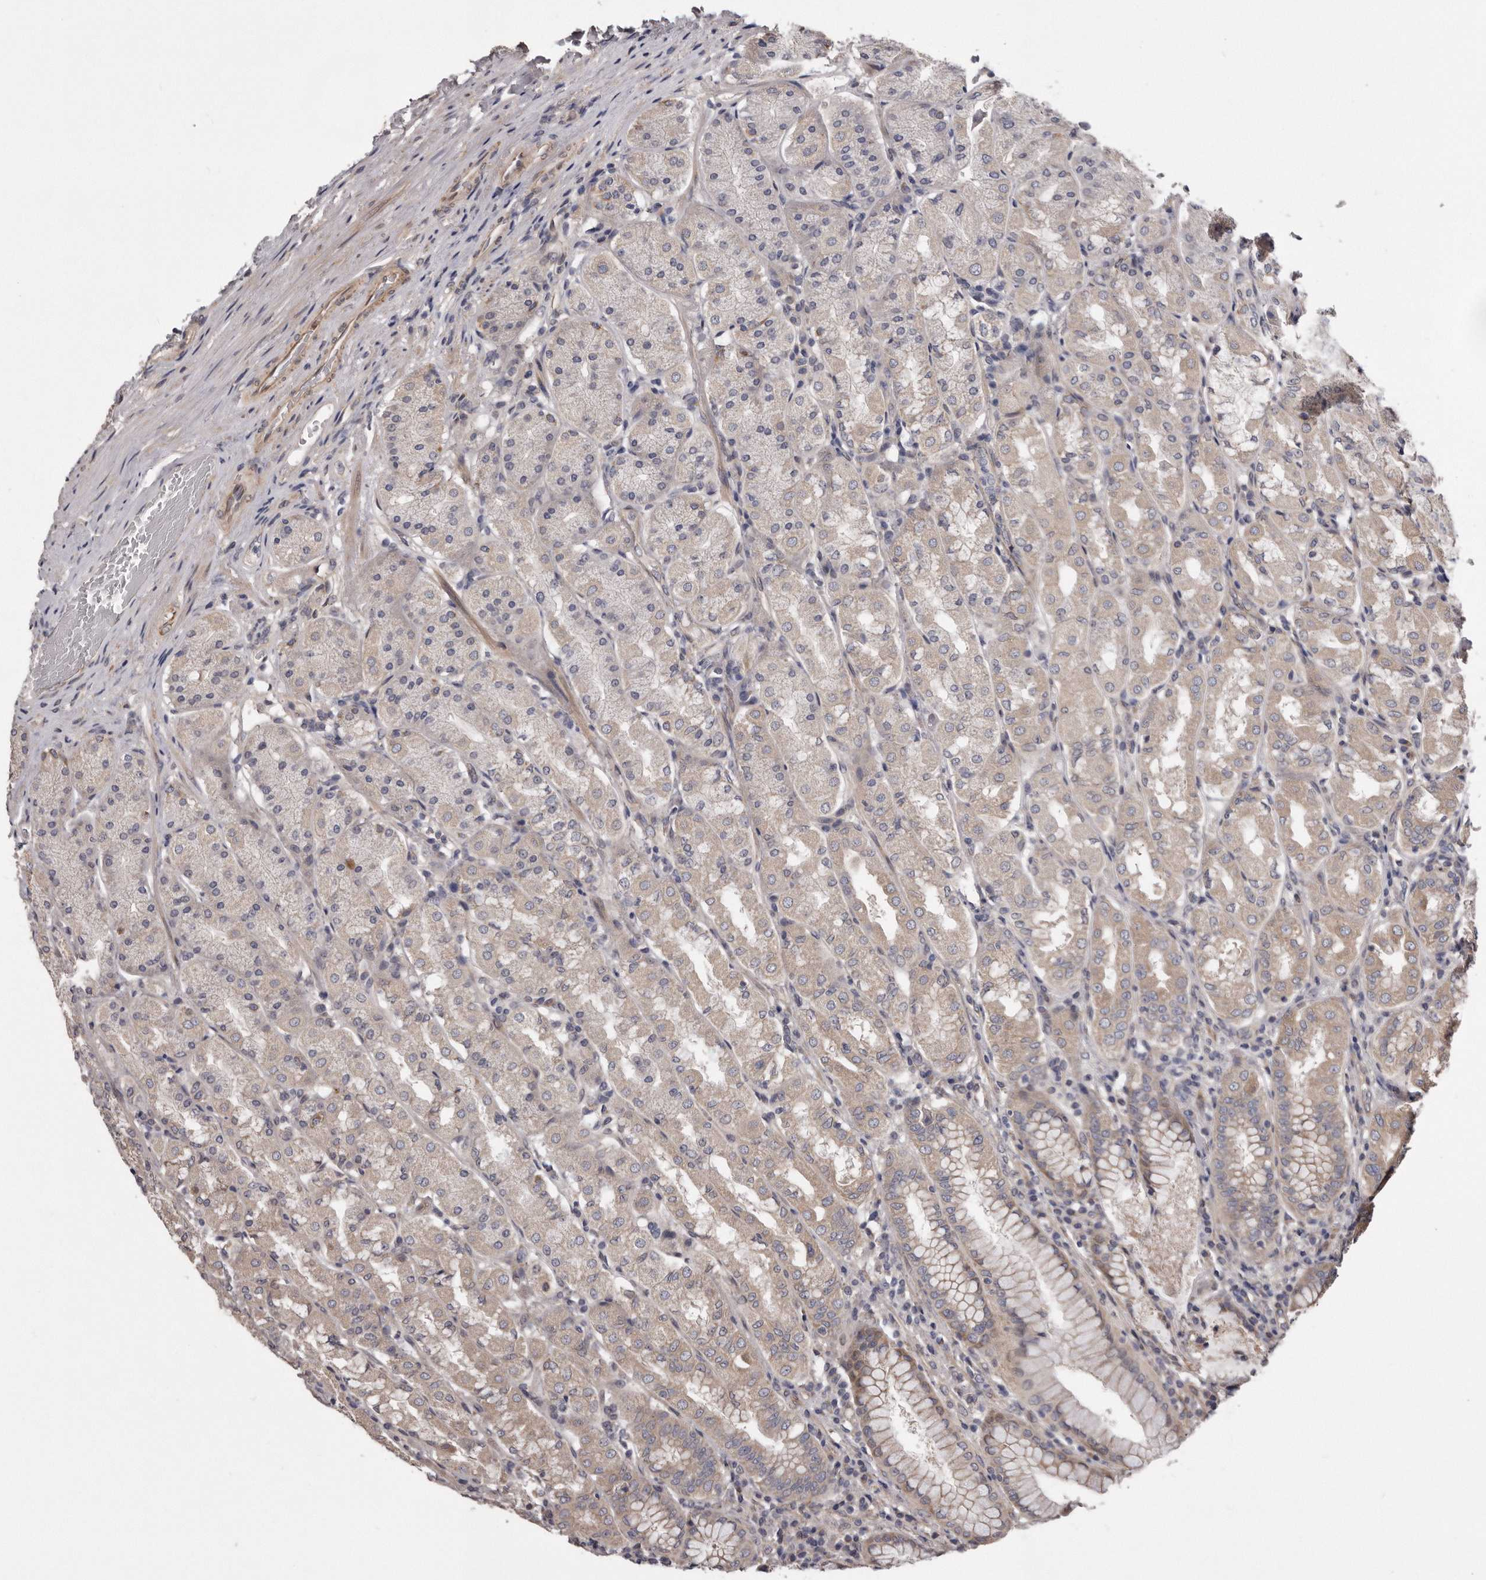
{"staining": {"intensity": "moderate", "quantity": "<25%", "location": "cytoplasmic/membranous"}, "tissue": "stomach", "cell_type": "Glandular cells", "image_type": "normal", "snomed": [{"axis": "morphology", "description": "Normal tissue, NOS"}, {"axis": "topography", "description": "Stomach"}, {"axis": "topography", "description": "Stomach, lower"}], "caption": "Immunohistochemical staining of benign human stomach demonstrates <25% levels of moderate cytoplasmic/membranous protein positivity in about <25% of glandular cells. (DAB IHC, brown staining for protein, blue staining for nuclei).", "gene": "ARMCX1", "patient": {"sex": "female", "age": 56}}